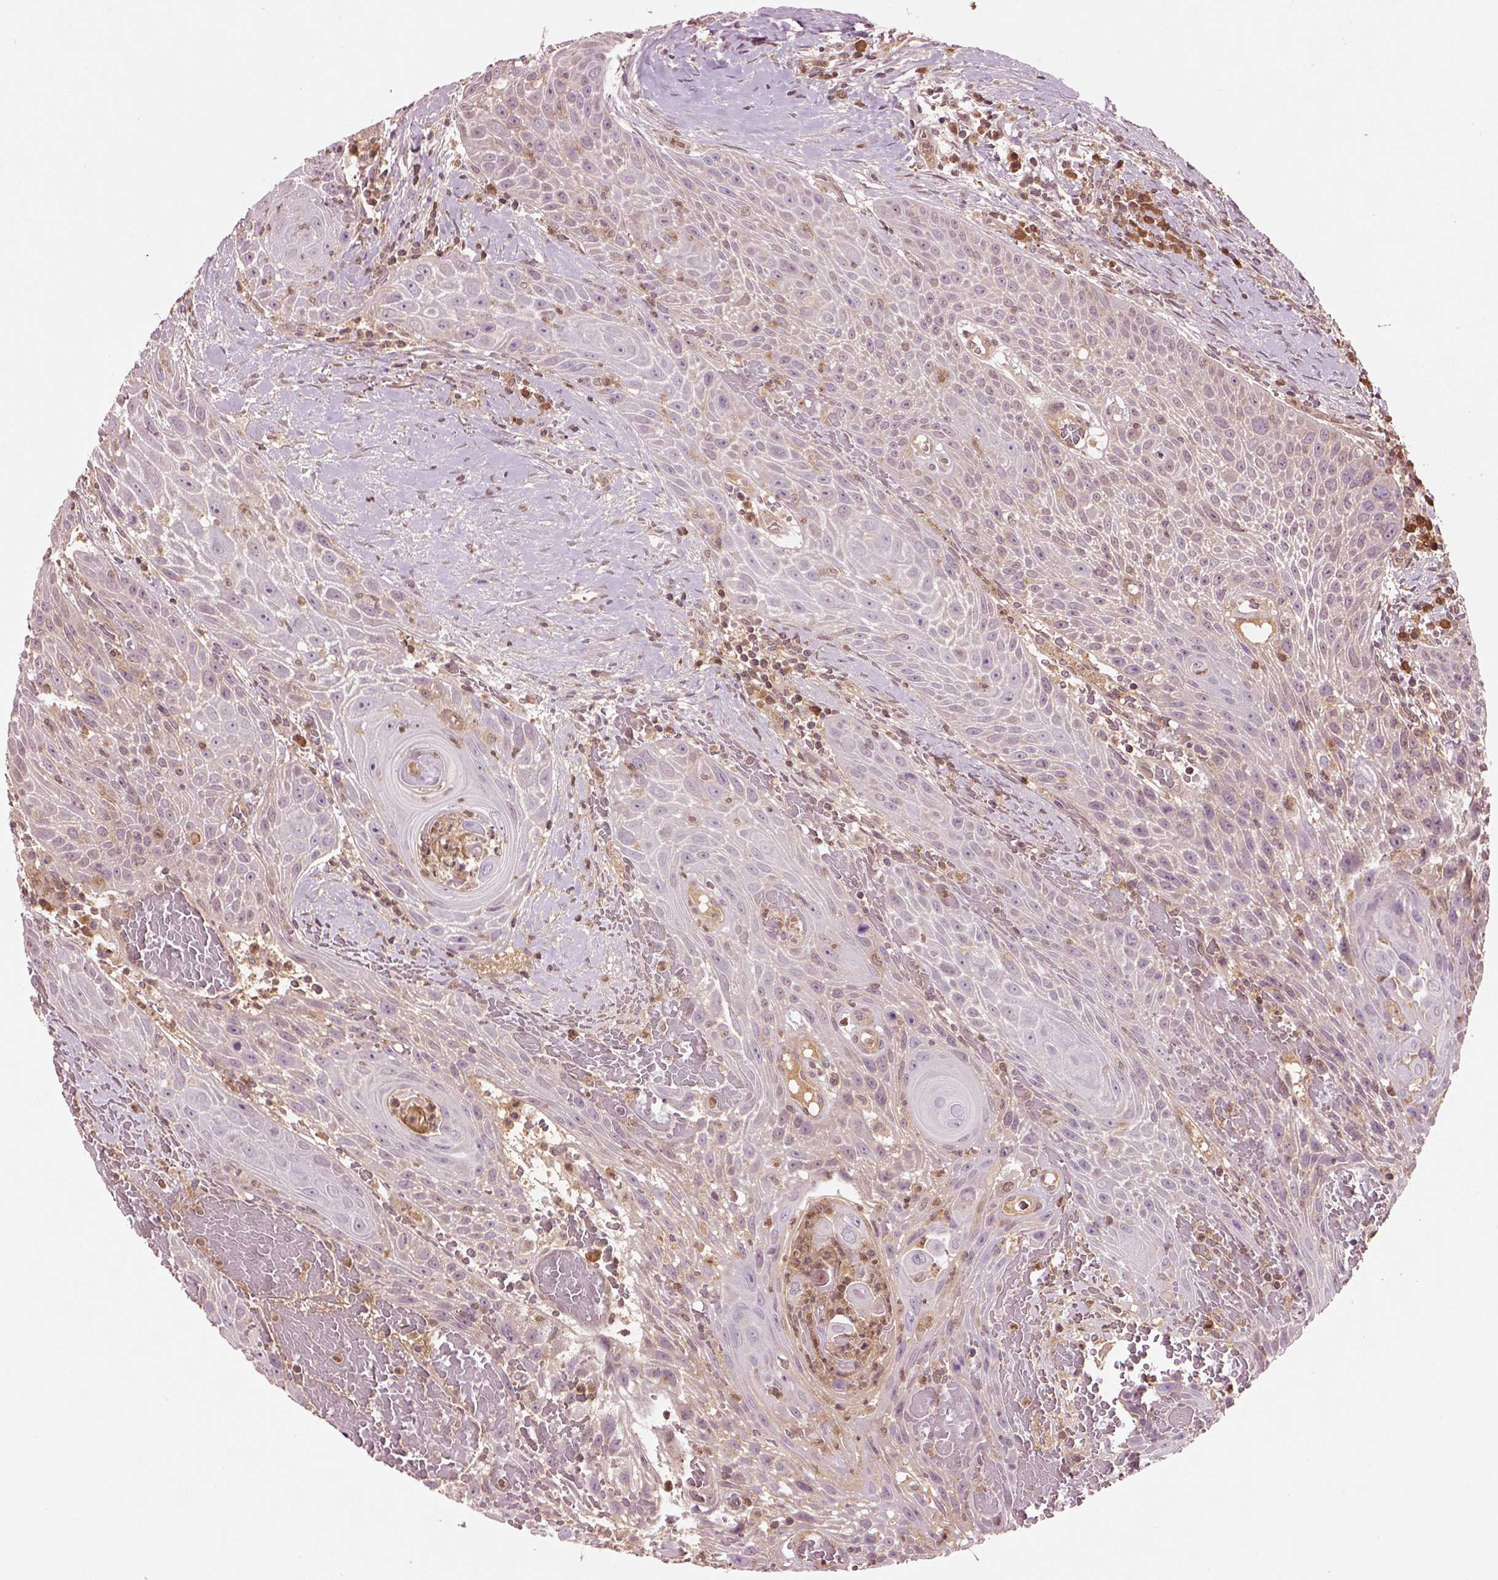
{"staining": {"intensity": "negative", "quantity": "none", "location": "none"}, "tissue": "head and neck cancer", "cell_type": "Tumor cells", "image_type": "cancer", "snomed": [{"axis": "morphology", "description": "Squamous cell carcinoma, NOS"}, {"axis": "topography", "description": "Head-Neck"}], "caption": "Tumor cells are negative for brown protein staining in head and neck cancer.", "gene": "MDP1", "patient": {"sex": "male", "age": 69}}